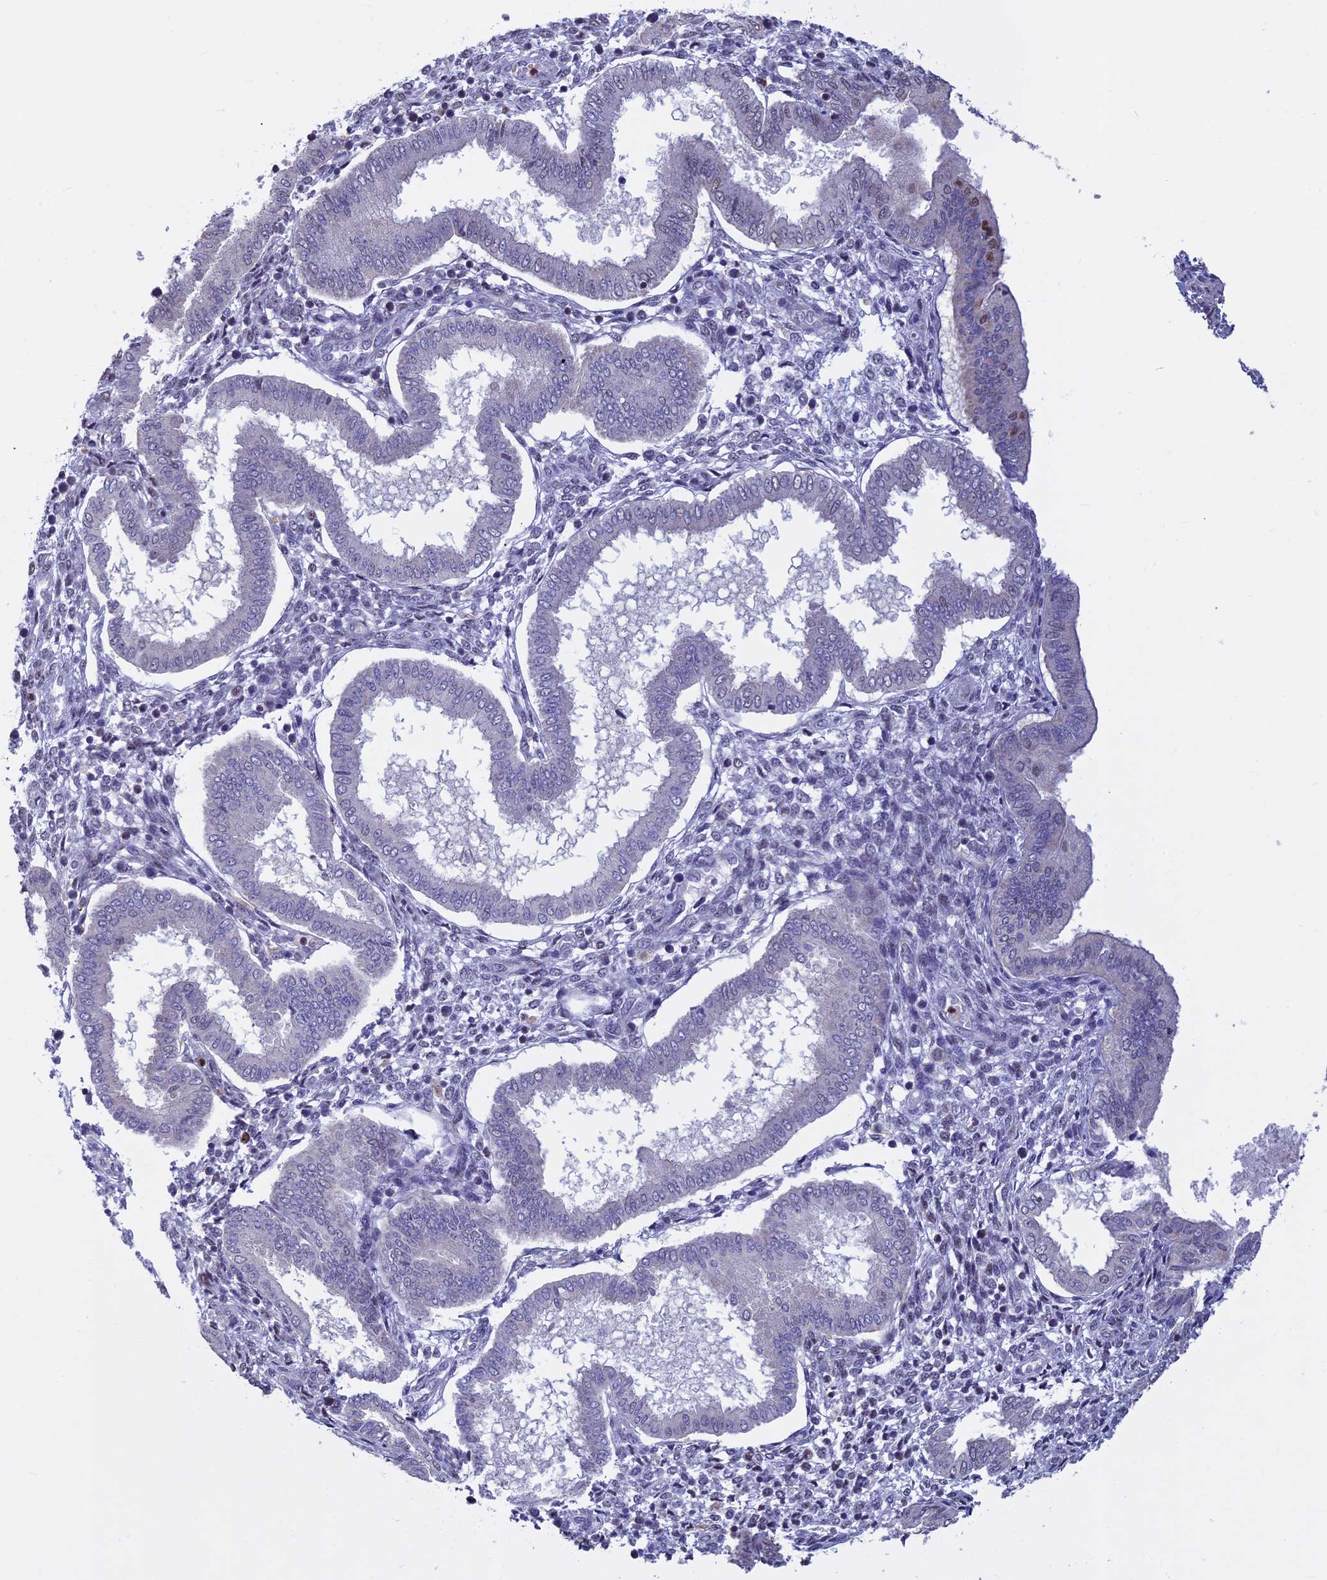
{"staining": {"intensity": "negative", "quantity": "none", "location": "none"}, "tissue": "endometrium", "cell_type": "Cells in endometrial stroma", "image_type": "normal", "snomed": [{"axis": "morphology", "description": "Normal tissue, NOS"}, {"axis": "topography", "description": "Endometrium"}], "caption": "Histopathology image shows no significant protein staining in cells in endometrial stroma of benign endometrium. (DAB (3,3'-diaminobenzidine) IHC, high magnification).", "gene": "ACSS1", "patient": {"sex": "female", "age": 24}}